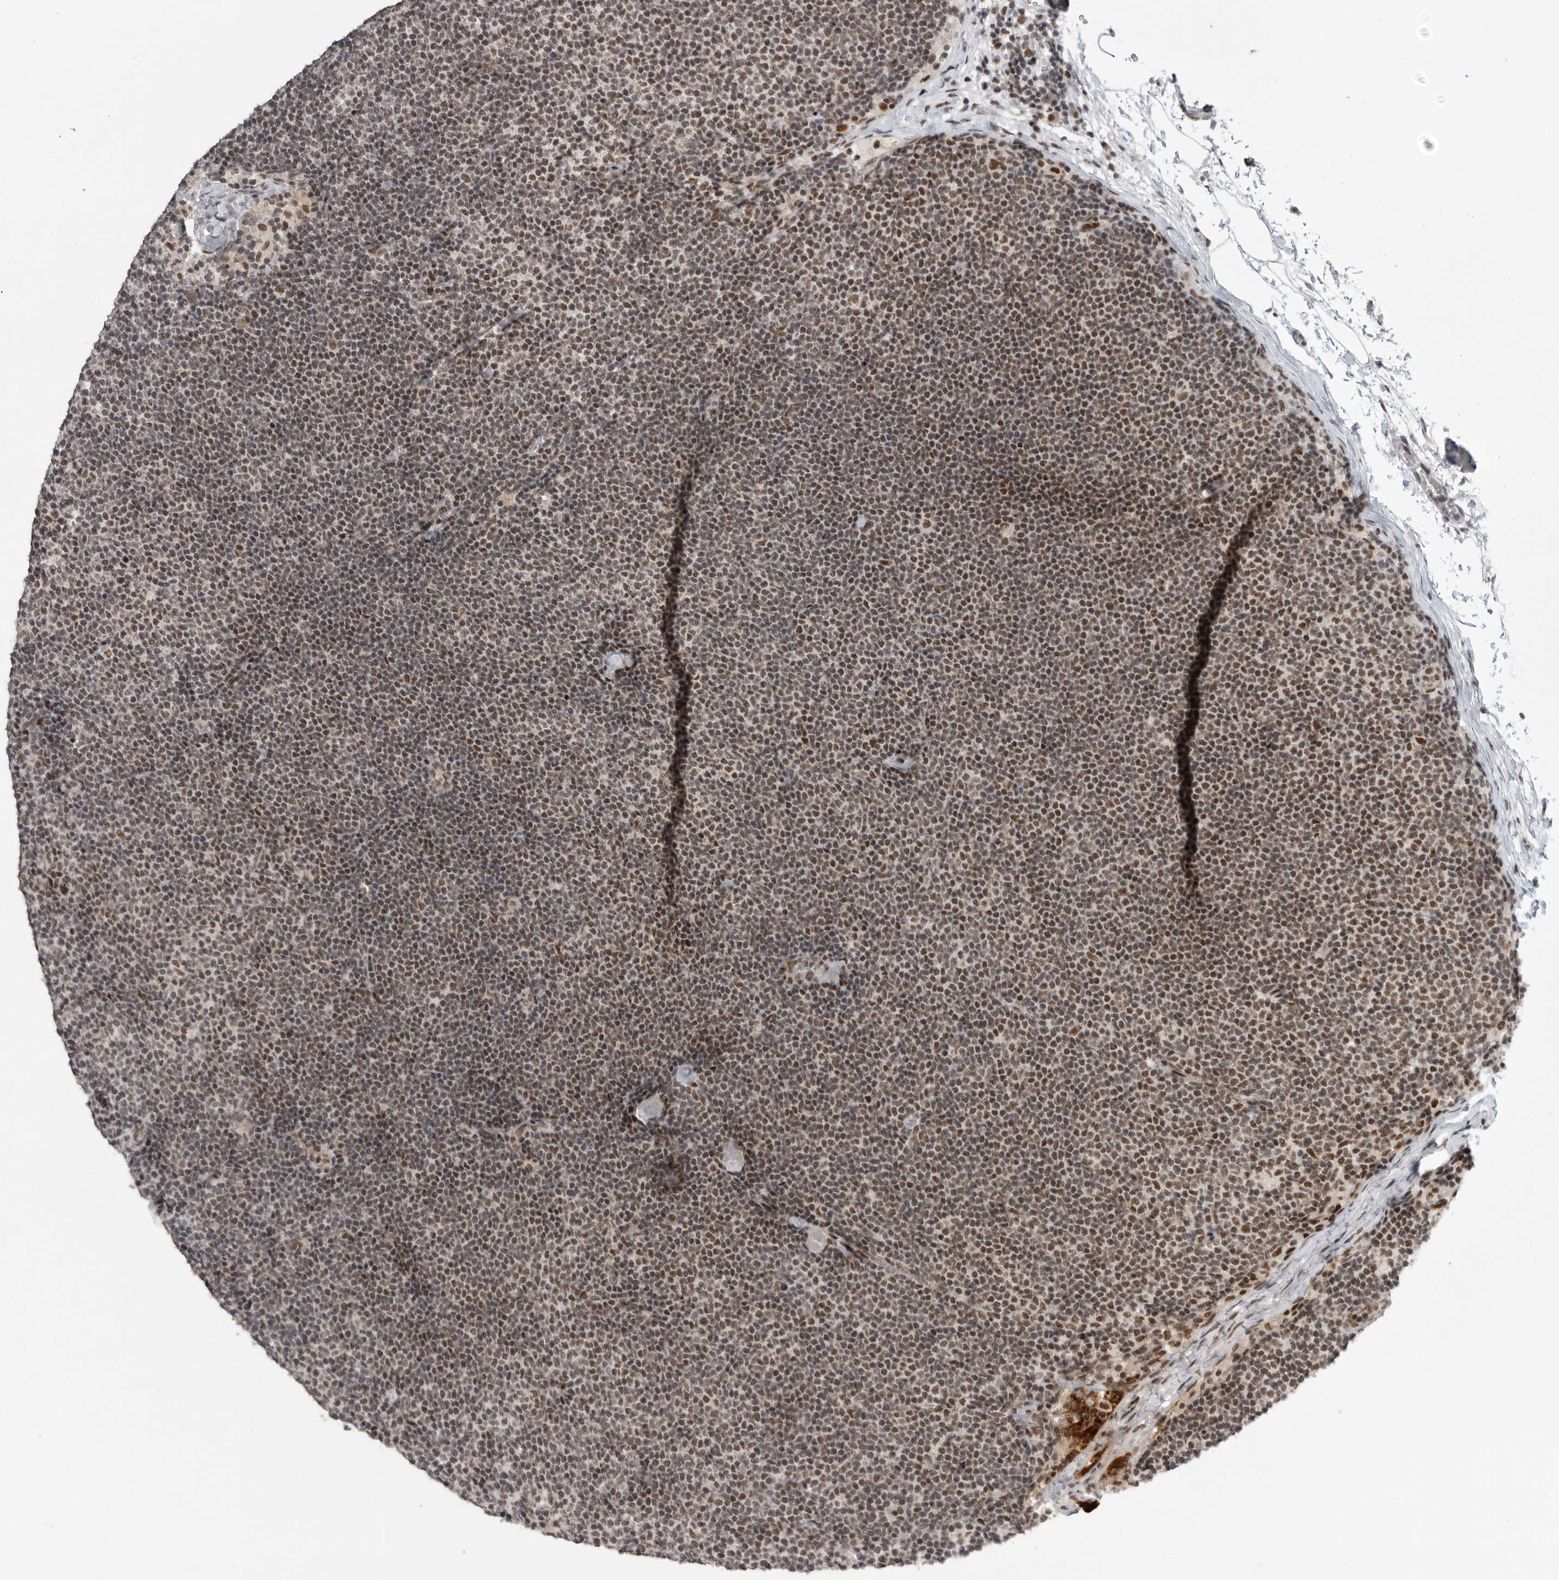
{"staining": {"intensity": "moderate", "quantity": ">75%", "location": "nuclear"}, "tissue": "lymphoma", "cell_type": "Tumor cells", "image_type": "cancer", "snomed": [{"axis": "morphology", "description": "Malignant lymphoma, non-Hodgkin's type, Low grade"}, {"axis": "topography", "description": "Lymph node"}], "caption": "A micrograph of human lymphoma stained for a protein shows moderate nuclear brown staining in tumor cells.", "gene": "POU5F1", "patient": {"sex": "female", "age": 53}}